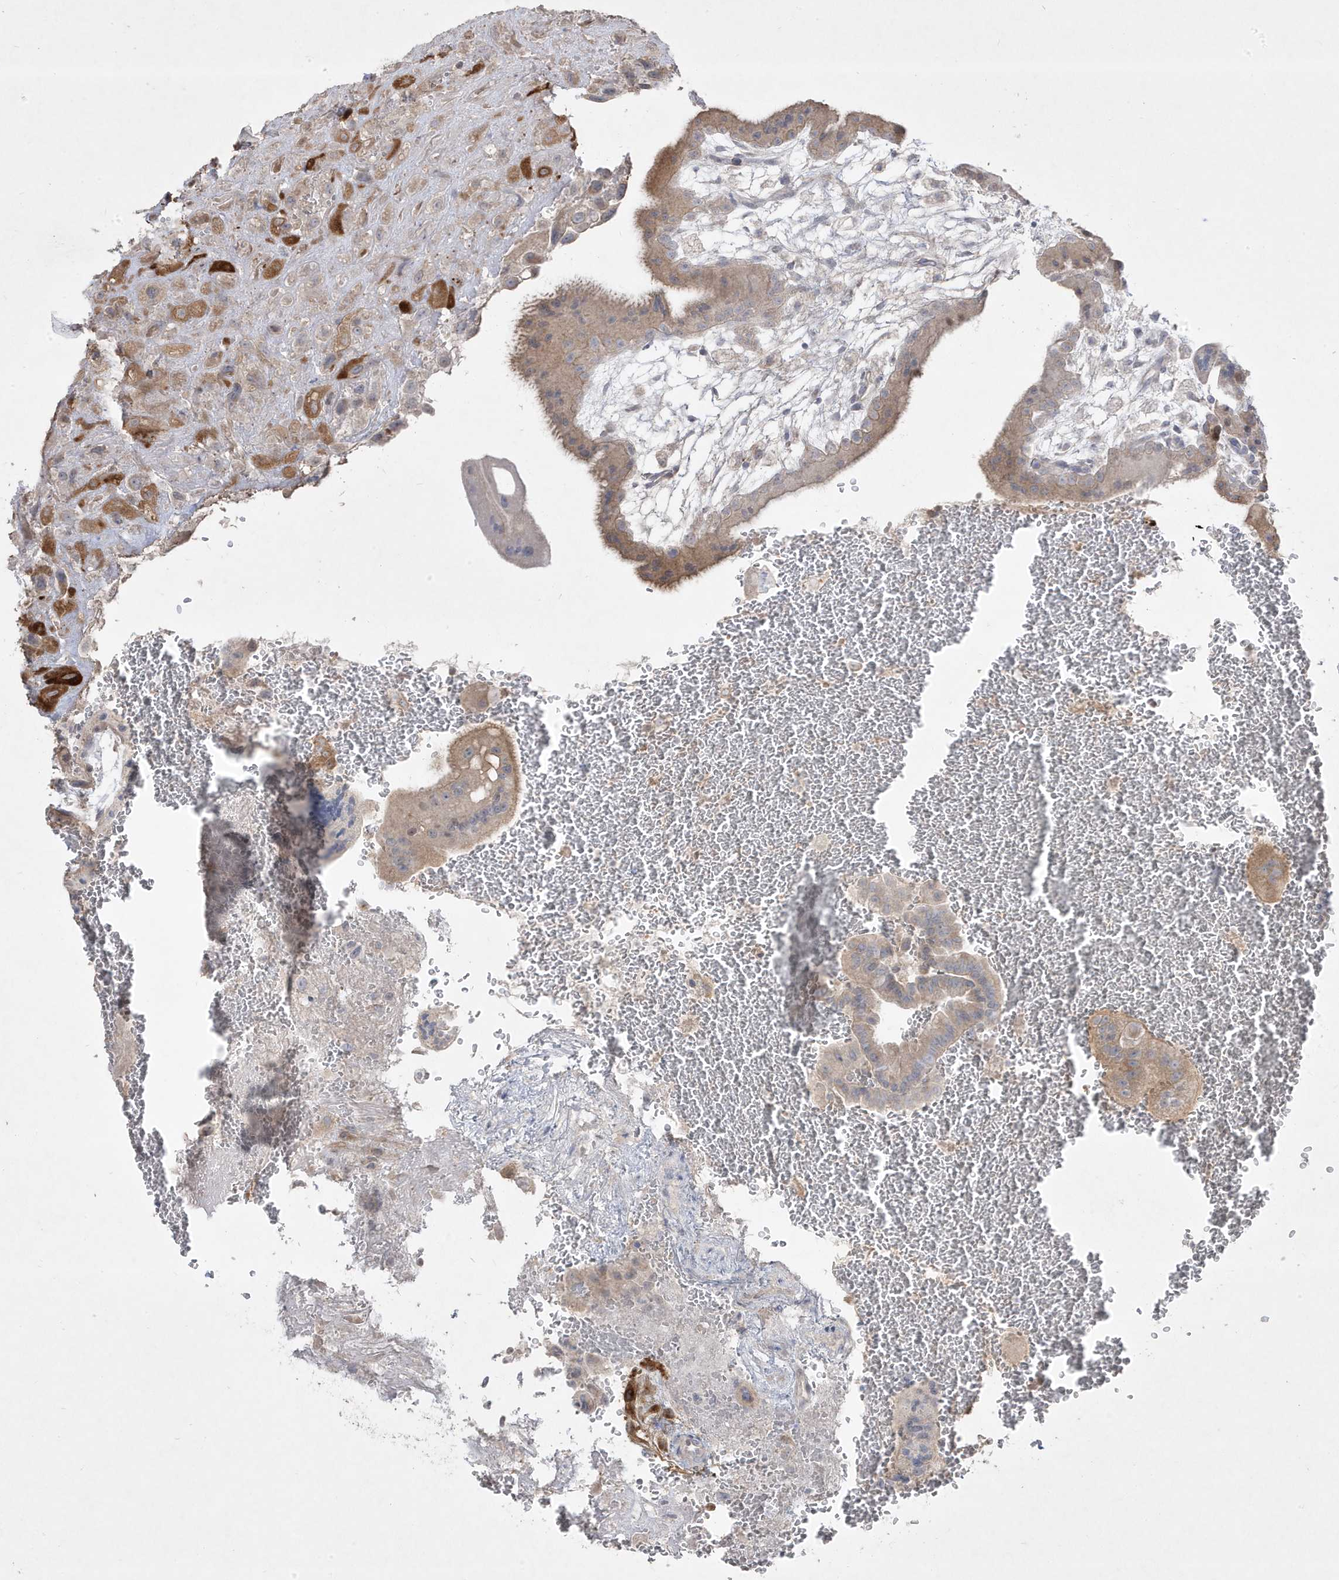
{"staining": {"intensity": "strong", "quantity": "25%-75%", "location": "cytoplasmic/membranous"}, "tissue": "placenta", "cell_type": "Decidual cells", "image_type": "normal", "snomed": [{"axis": "morphology", "description": "Normal tissue, NOS"}, {"axis": "topography", "description": "Placenta"}], "caption": "Protein staining exhibits strong cytoplasmic/membranous staining in approximately 25%-75% of decidual cells in benign placenta.", "gene": "RGL4", "patient": {"sex": "female", "age": 35}}